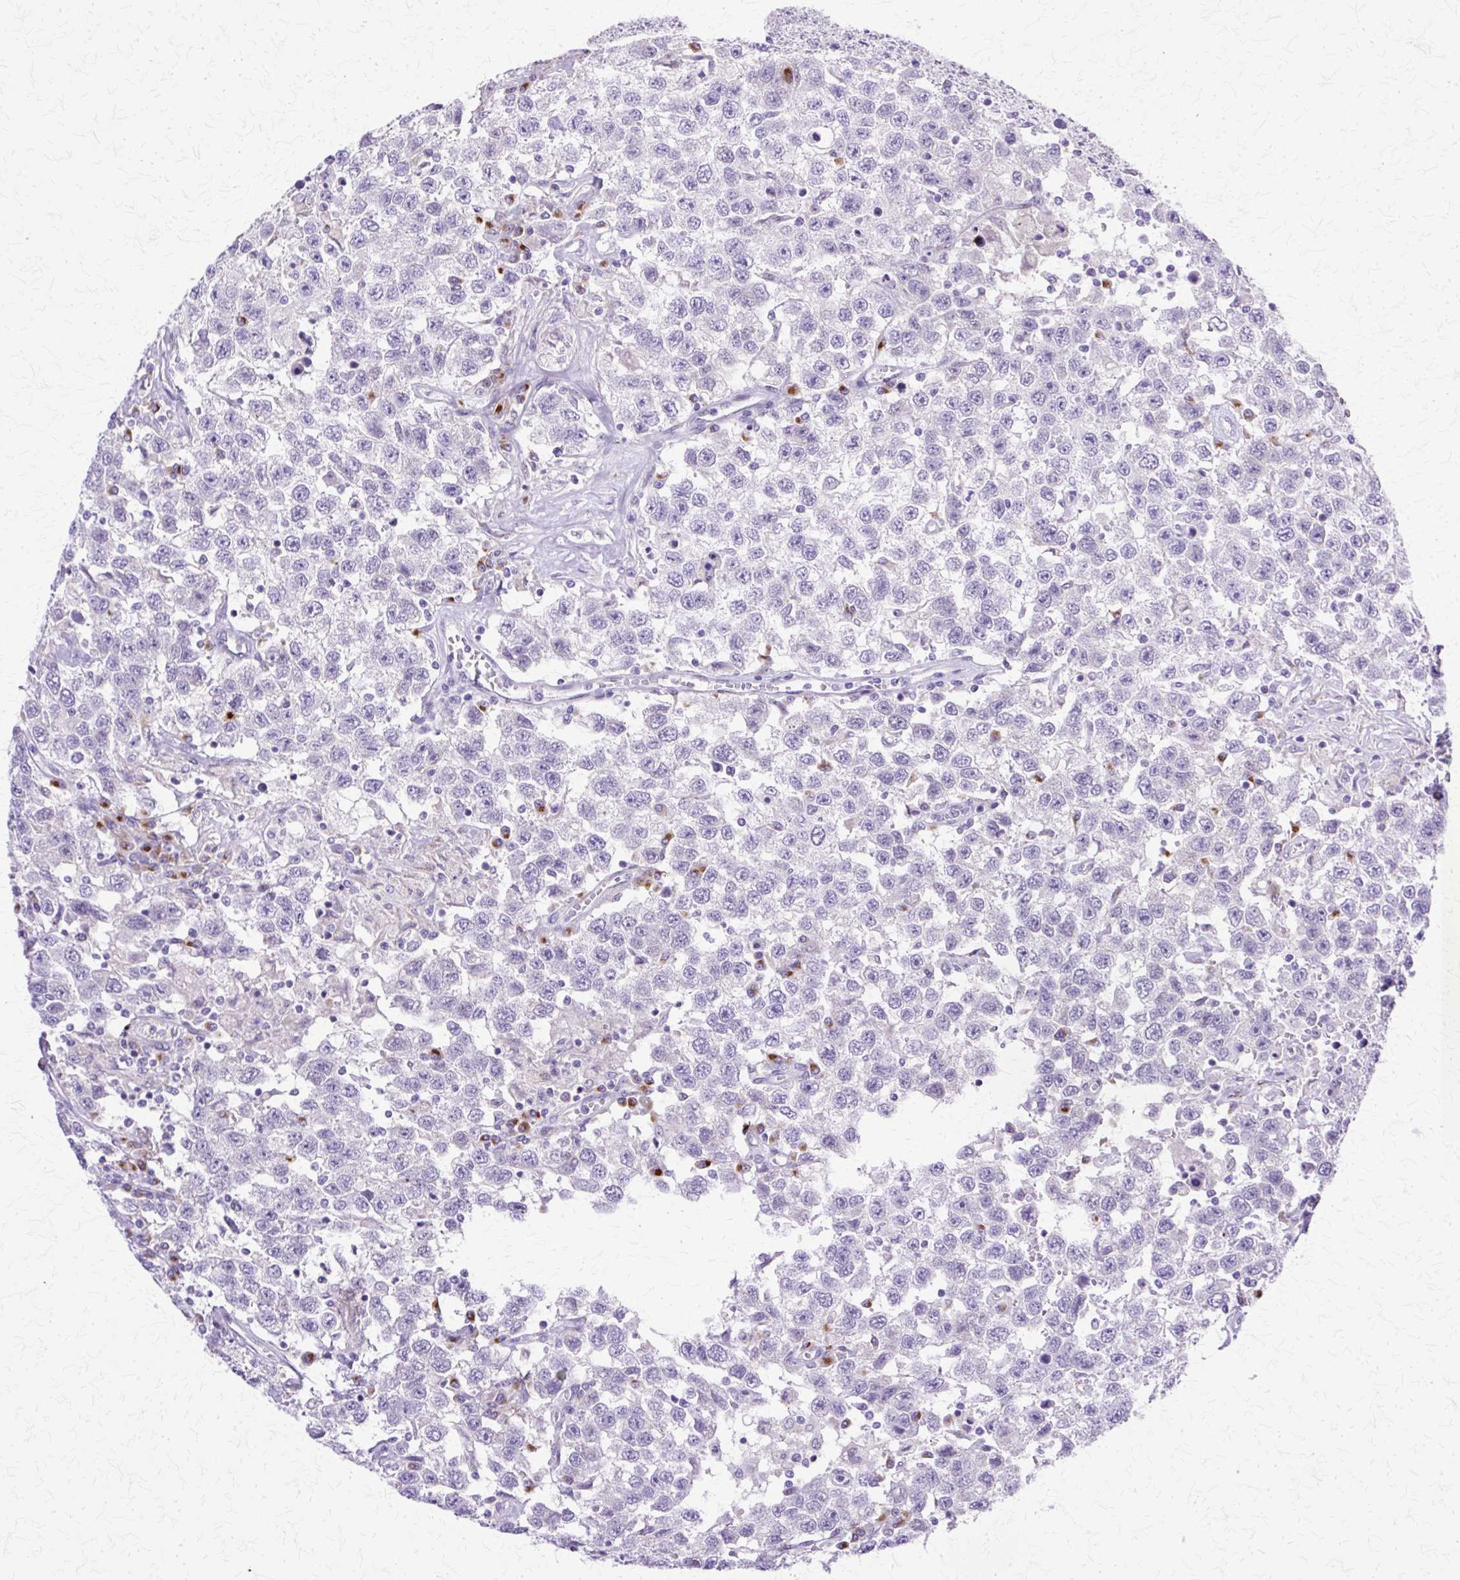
{"staining": {"intensity": "negative", "quantity": "none", "location": "none"}, "tissue": "testis cancer", "cell_type": "Tumor cells", "image_type": "cancer", "snomed": [{"axis": "morphology", "description": "Seminoma, NOS"}, {"axis": "topography", "description": "Testis"}], "caption": "Seminoma (testis) was stained to show a protein in brown. There is no significant expression in tumor cells. (DAB (3,3'-diaminobenzidine) IHC, high magnification).", "gene": "TBC1D3G", "patient": {"sex": "male", "age": 41}}